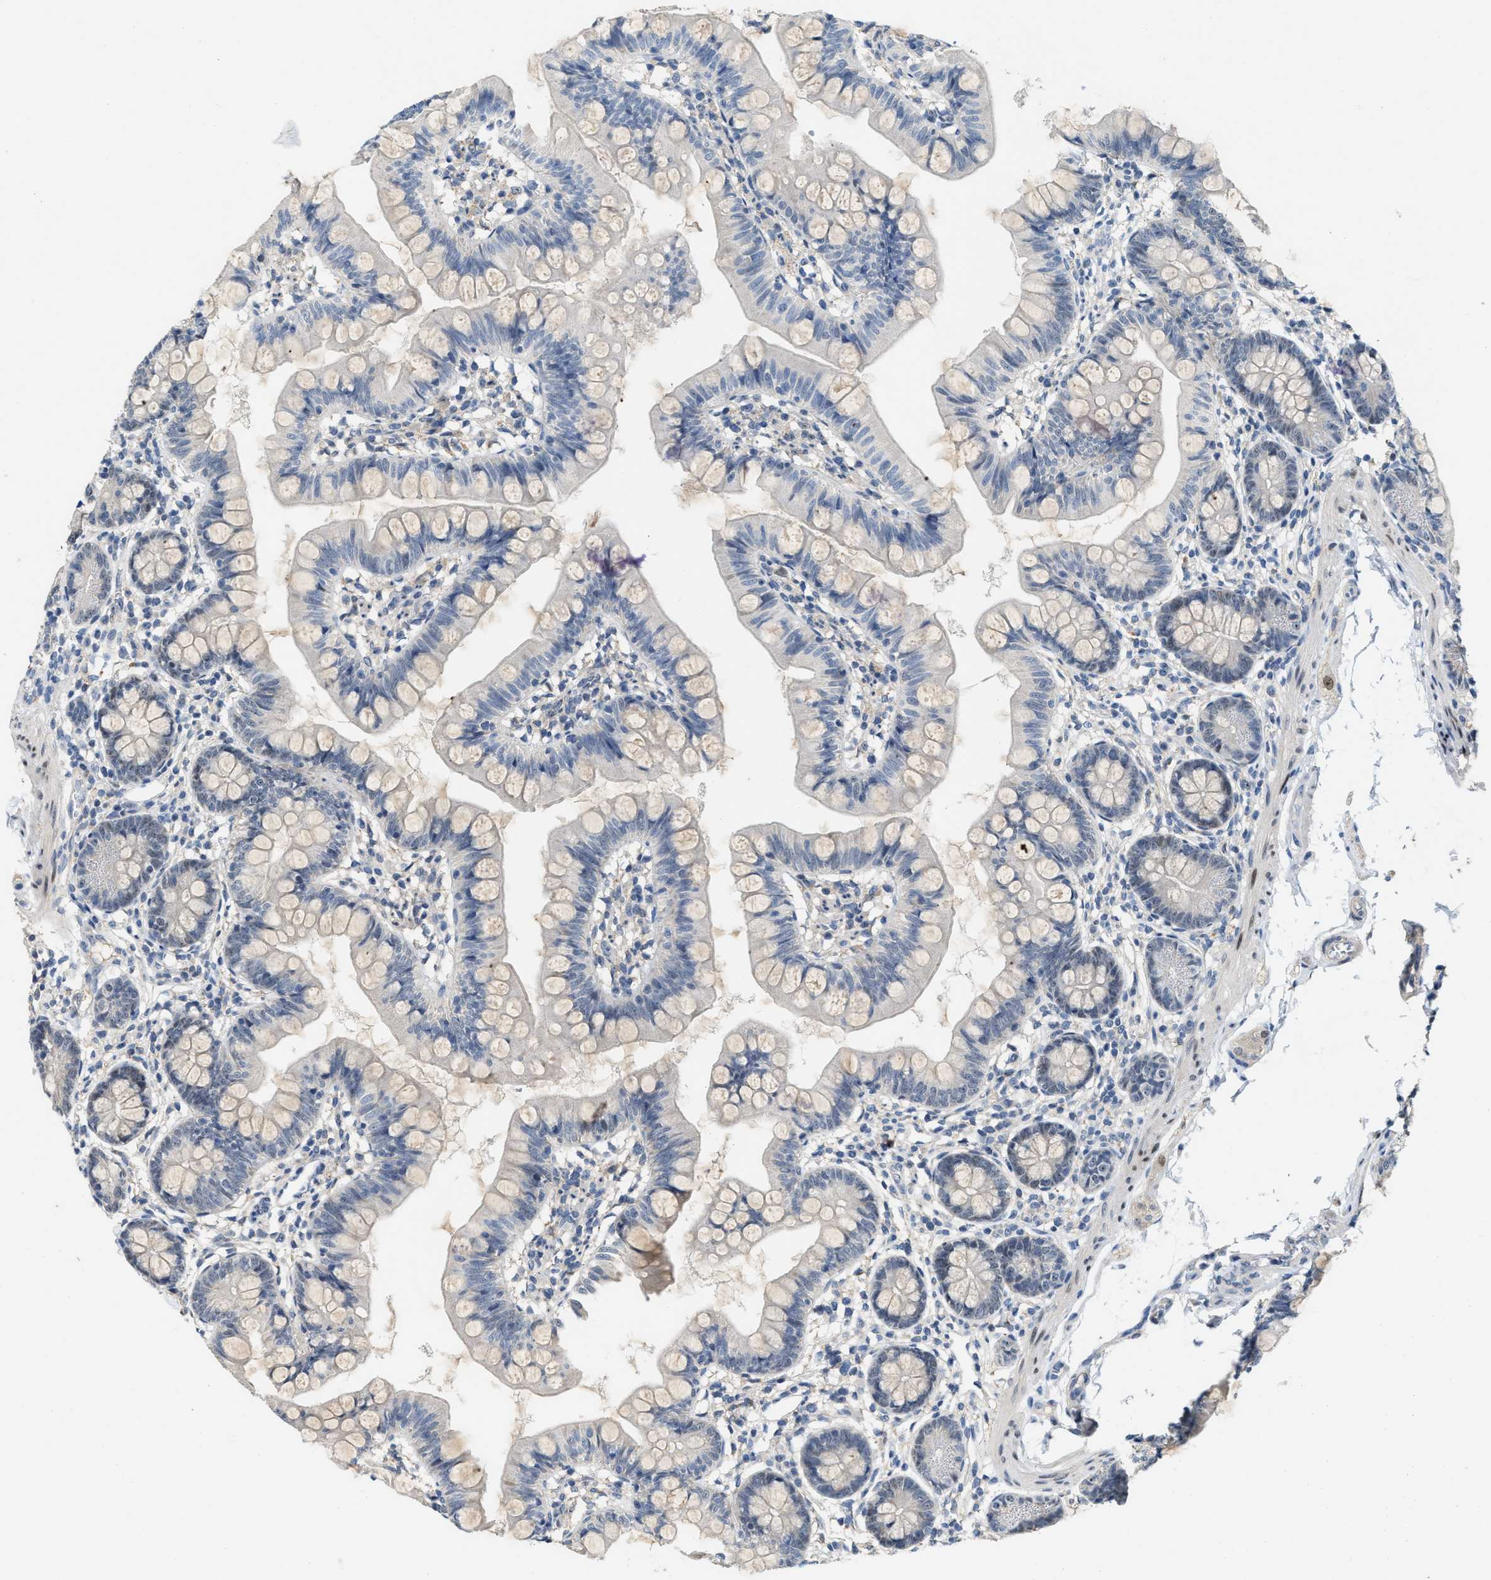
{"staining": {"intensity": "weak", "quantity": "<25%", "location": "nuclear"}, "tissue": "small intestine", "cell_type": "Glandular cells", "image_type": "normal", "snomed": [{"axis": "morphology", "description": "Normal tissue, NOS"}, {"axis": "topography", "description": "Small intestine"}], "caption": "This is an immunohistochemistry image of unremarkable human small intestine. There is no staining in glandular cells.", "gene": "ZNF783", "patient": {"sex": "male", "age": 7}}